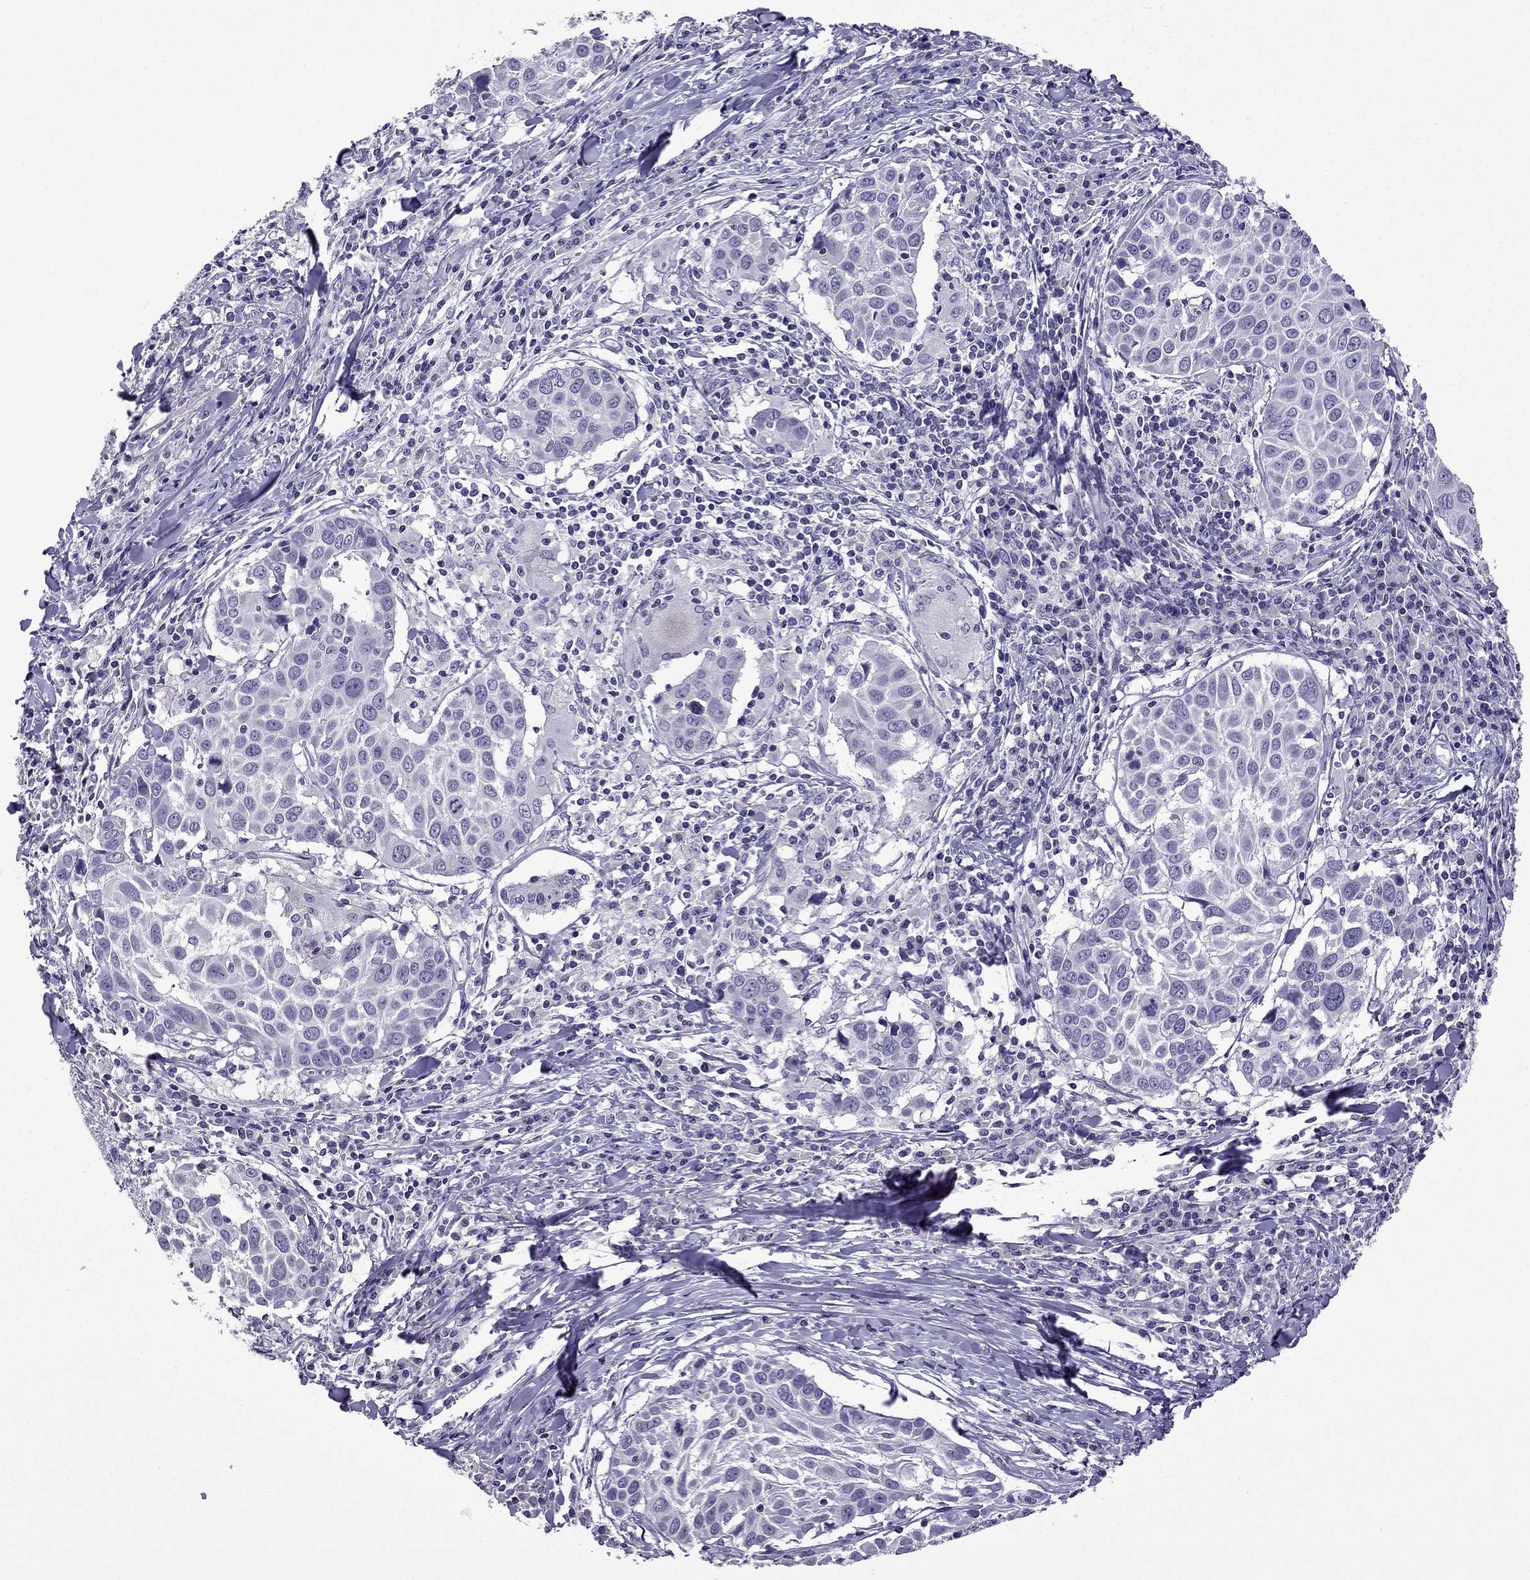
{"staining": {"intensity": "negative", "quantity": "none", "location": "none"}, "tissue": "lung cancer", "cell_type": "Tumor cells", "image_type": "cancer", "snomed": [{"axis": "morphology", "description": "Squamous cell carcinoma, NOS"}, {"axis": "topography", "description": "Lung"}], "caption": "DAB (3,3'-diaminobenzidine) immunohistochemical staining of human lung cancer (squamous cell carcinoma) shows no significant positivity in tumor cells.", "gene": "TTN", "patient": {"sex": "male", "age": 57}}